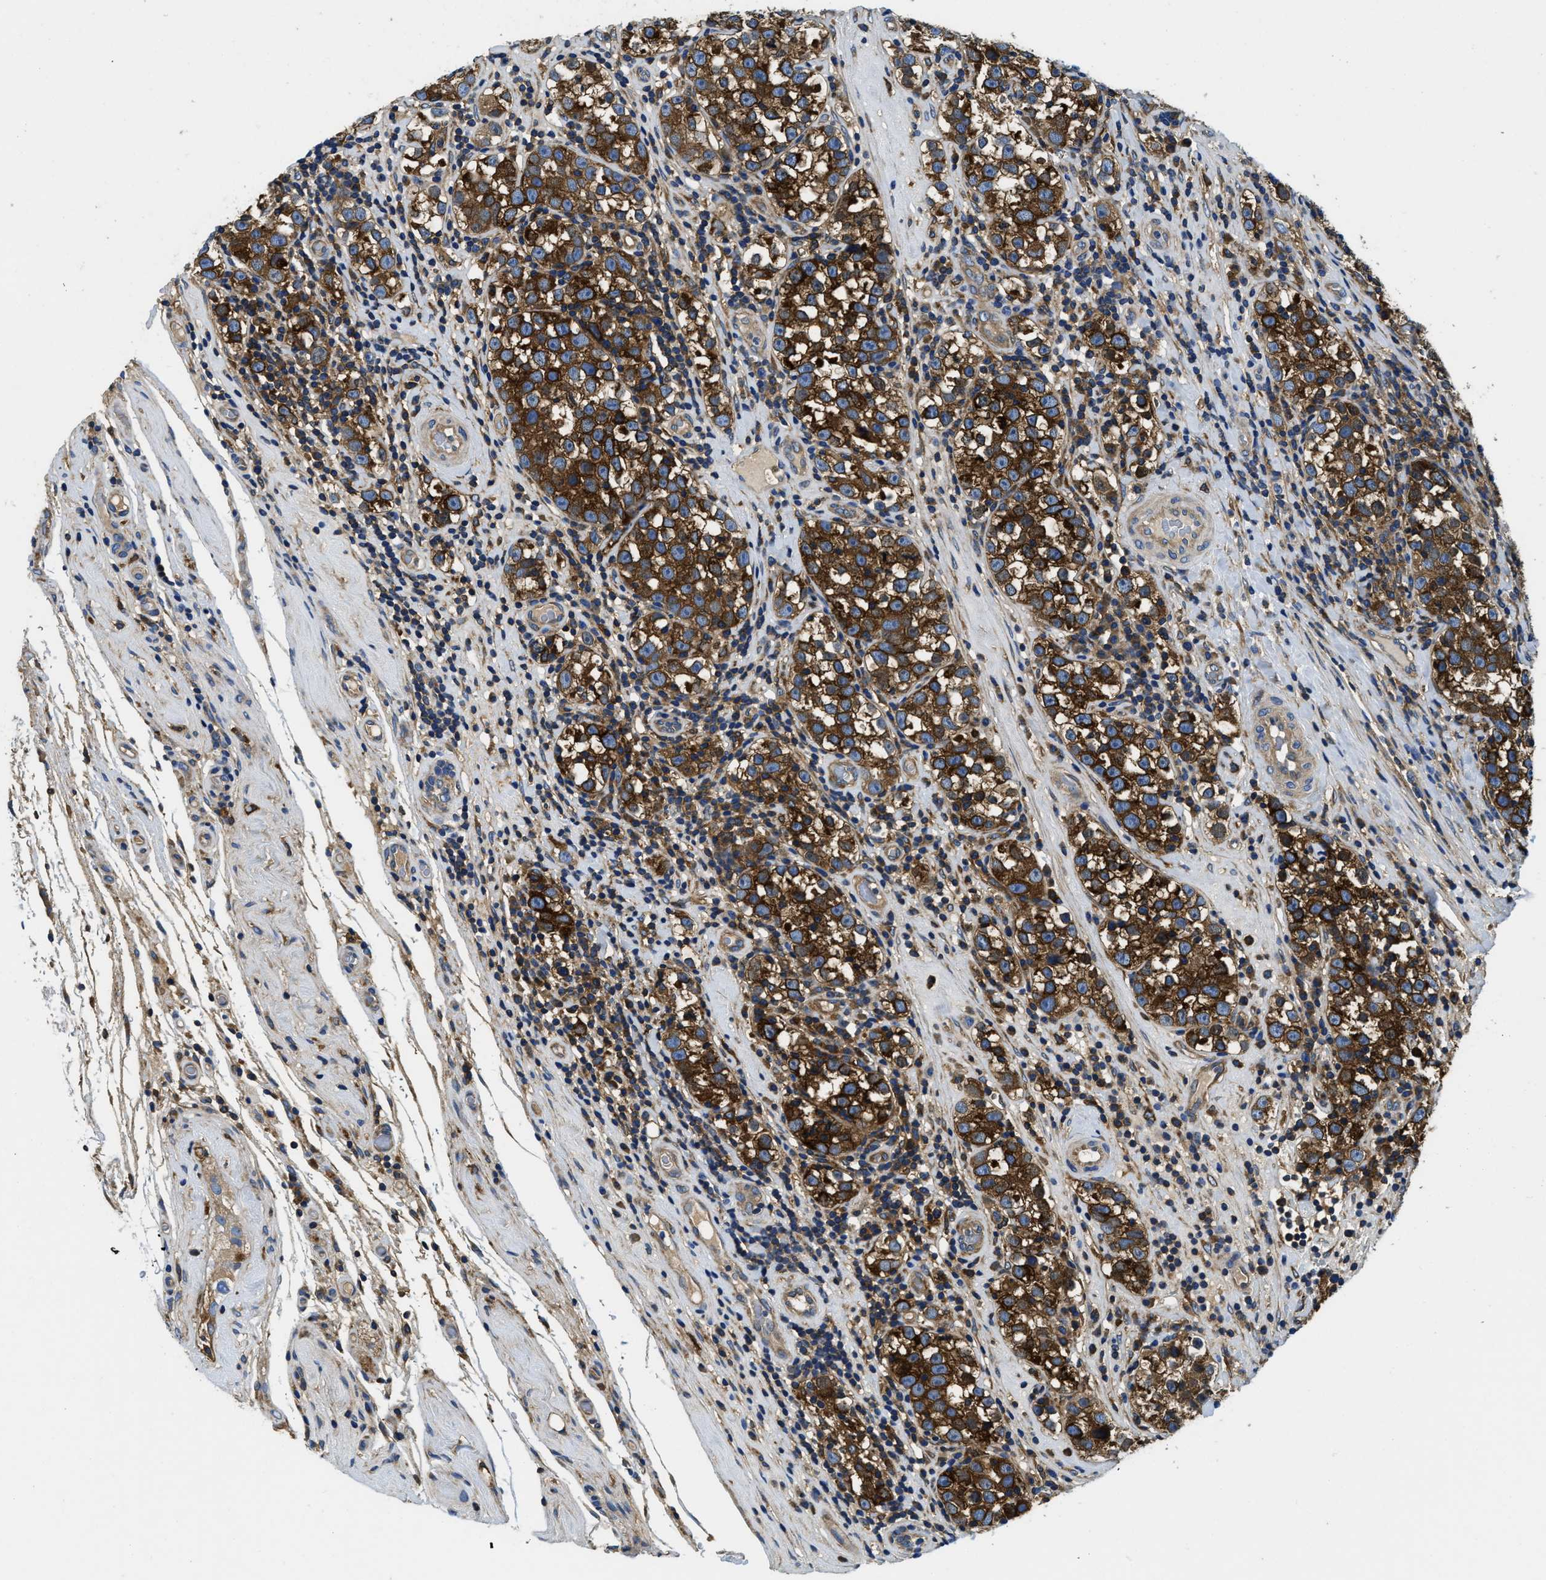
{"staining": {"intensity": "strong", "quantity": ">75%", "location": "cytoplasmic/membranous"}, "tissue": "testis cancer", "cell_type": "Tumor cells", "image_type": "cancer", "snomed": [{"axis": "morphology", "description": "Normal tissue, NOS"}, {"axis": "morphology", "description": "Seminoma, NOS"}, {"axis": "topography", "description": "Testis"}], "caption": "Testis cancer (seminoma) stained for a protein (brown) exhibits strong cytoplasmic/membranous positive staining in about >75% of tumor cells.", "gene": "STAT2", "patient": {"sex": "male", "age": 43}}